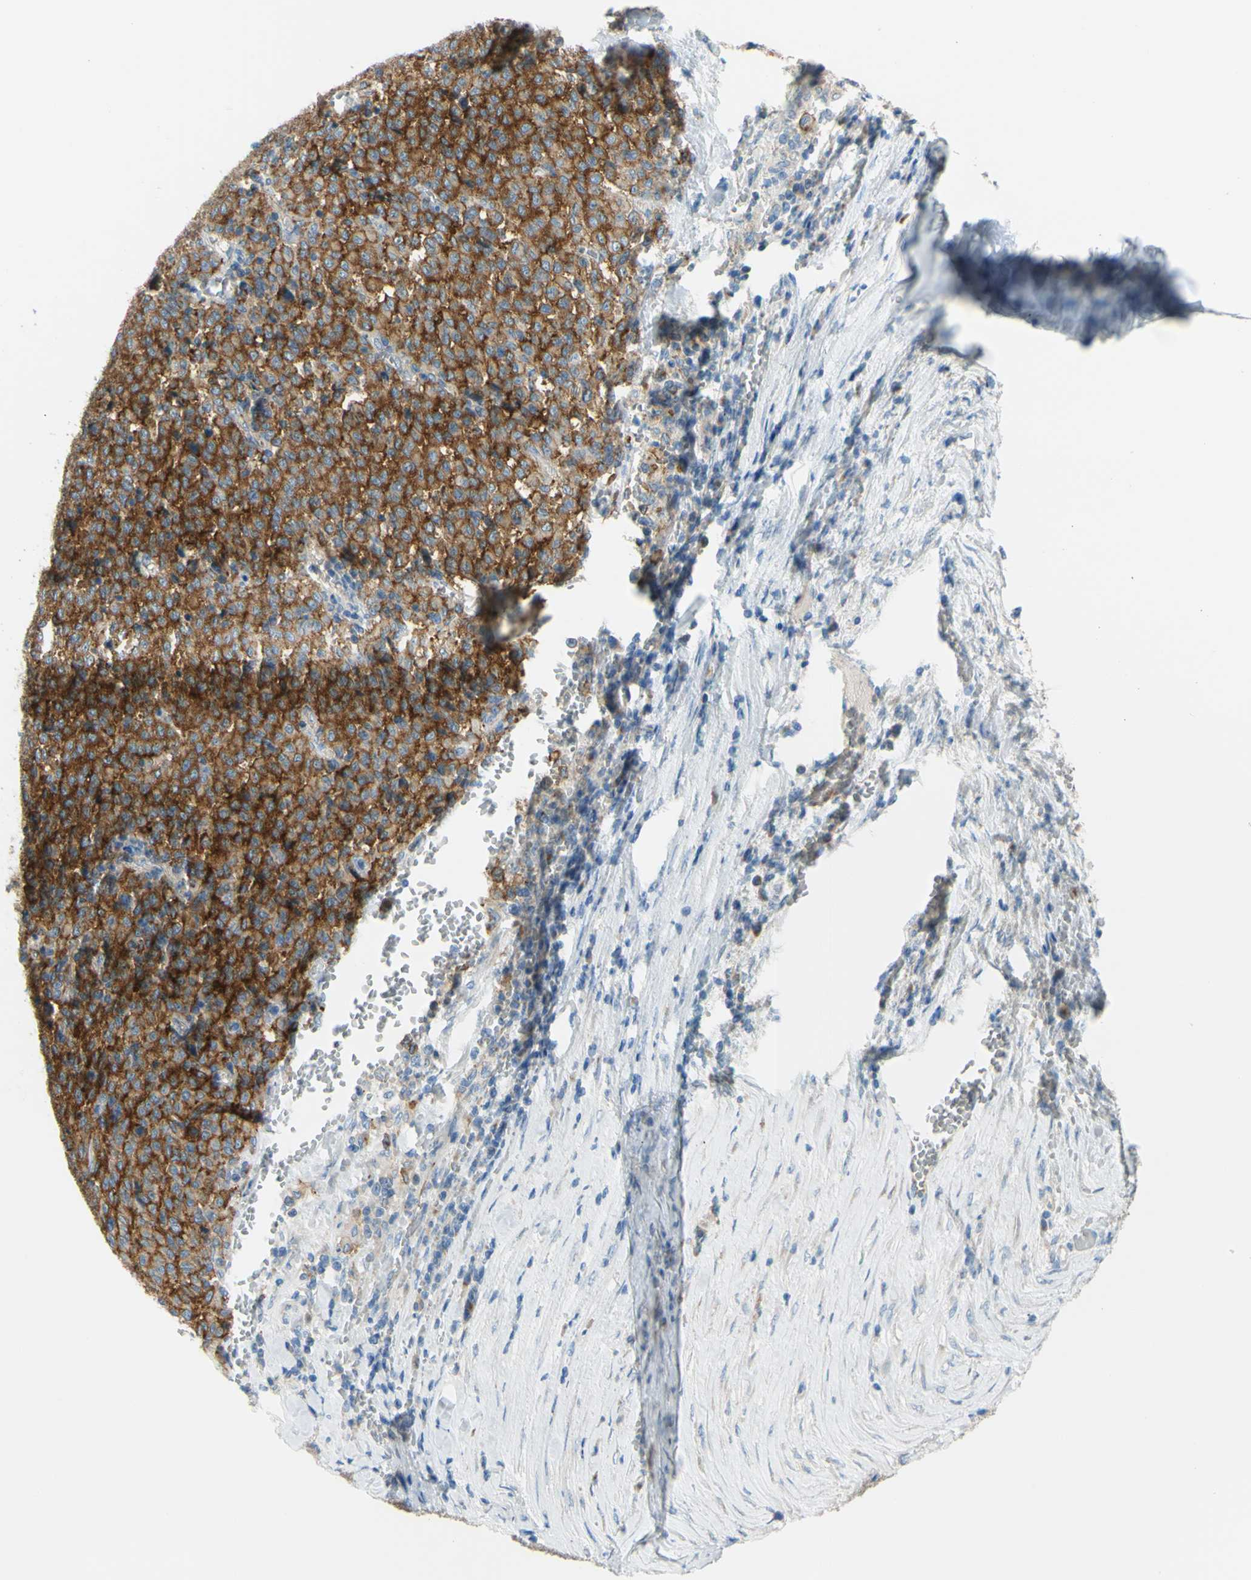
{"staining": {"intensity": "strong", "quantity": ">75%", "location": "cytoplasmic/membranous"}, "tissue": "melanoma", "cell_type": "Tumor cells", "image_type": "cancer", "snomed": [{"axis": "morphology", "description": "Malignant melanoma, Metastatic site"}, {"axis": "topography", "description": "Pancreas"}], "caption": "Immunohistochemistry (IHC) micrograph of malignant melanoma (metastatic site) stained for a protein (brown), which exhibits high levels of strong cytoplasmic/membranous expression in approximately >75% of tumor cells.", "gene": "FRMD4B", "patient": {"sex": "female", "age": 30}}